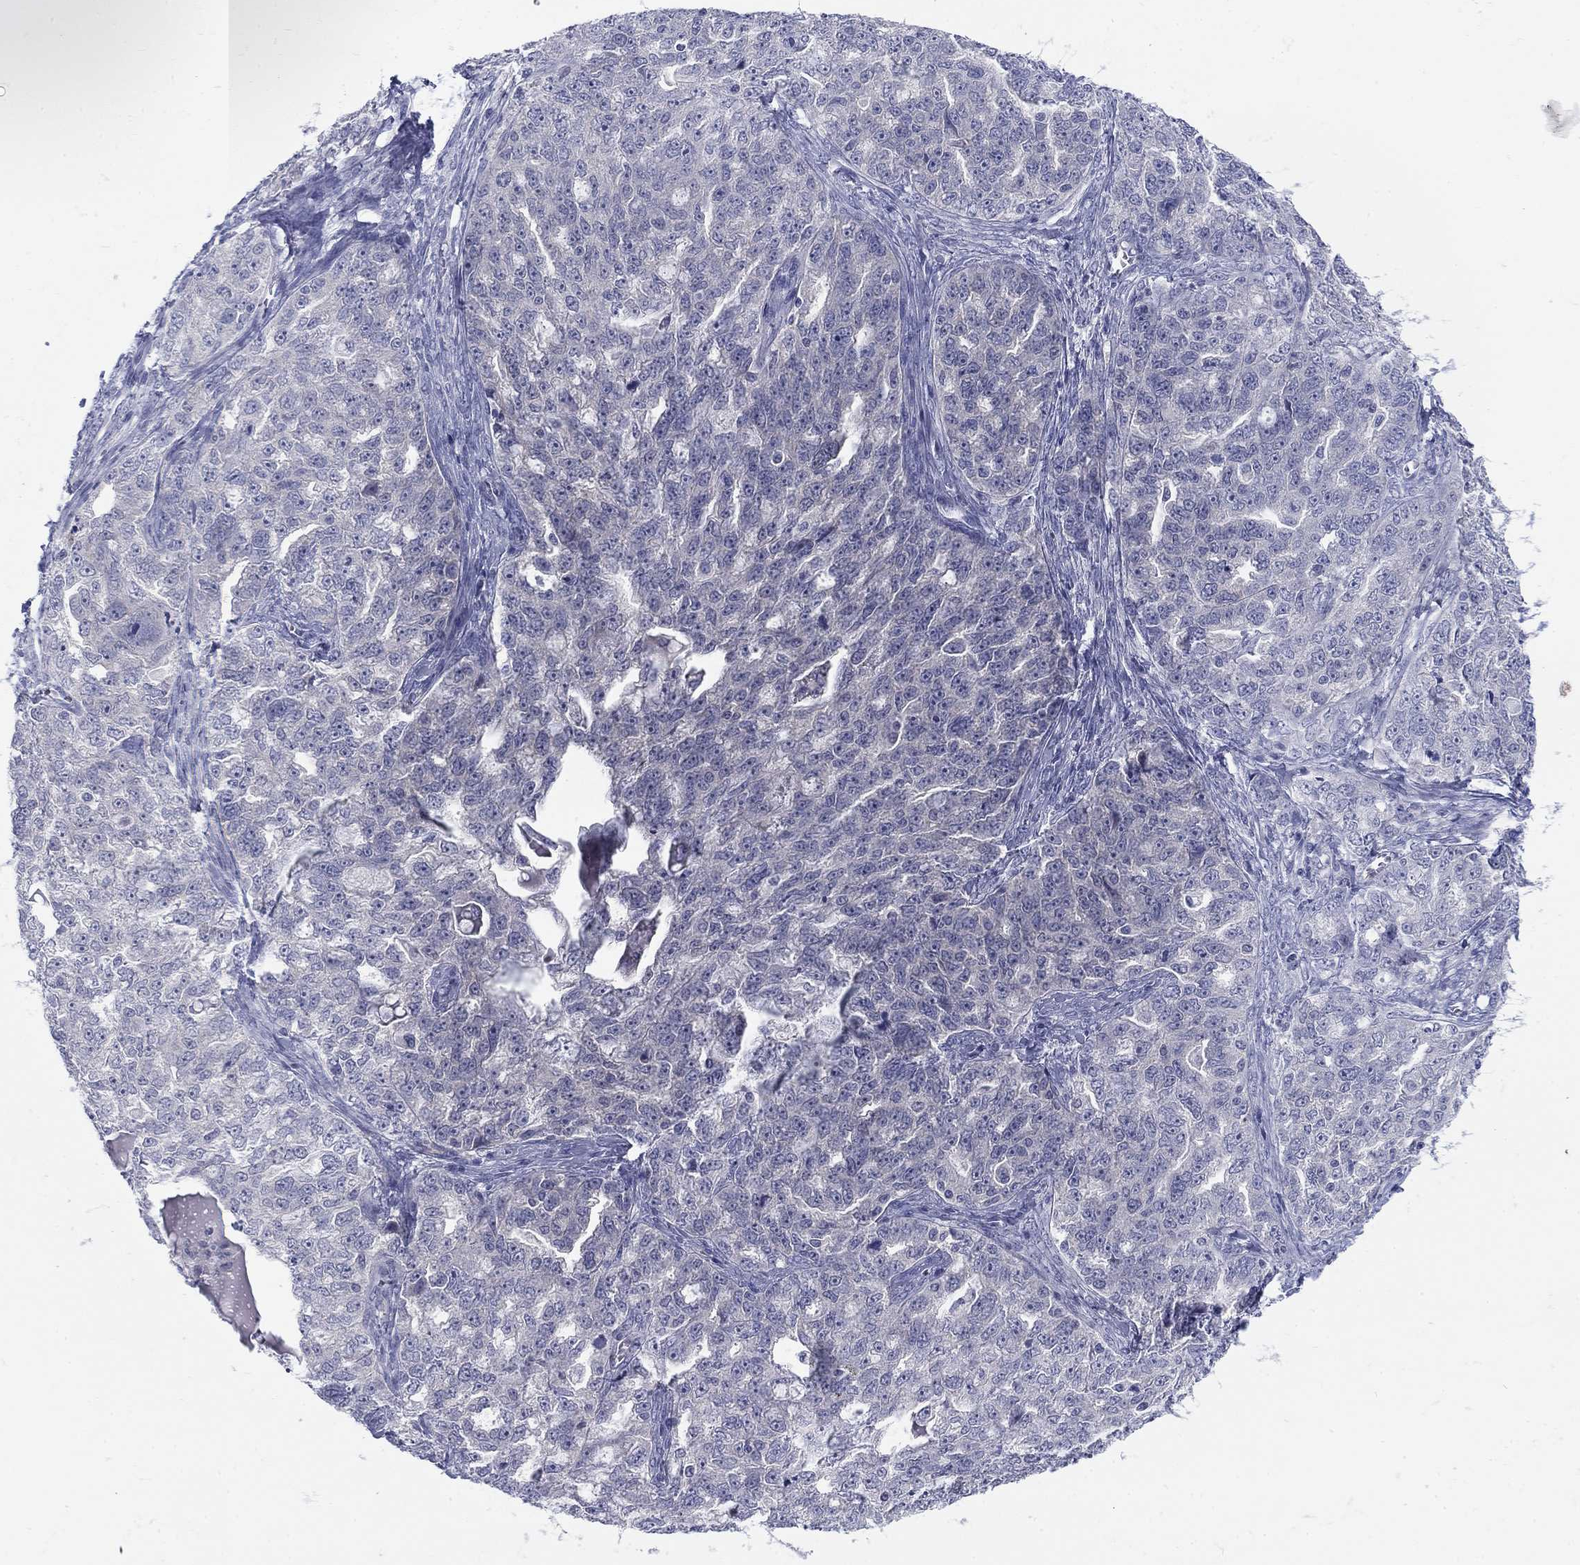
{"staining": {"intensity": "negative", "quantity": "none", "location": "none"}, "tissue": "ovarian cancer", "cell_type": "Tumor cells", "image_type": "cancer", "snomed": [{"axis": "morphology", "description": "Cystadenocarcinoma, serous, NOS"}, {"axis": "topography", "description": "Ovary"}], "caption": "This is an immunohistochemistry image of human ovarian cancer. There is no positivity in tumor cells.", "gene": "CACNA1A", "patient": {"sex": "female", "age": 51}}